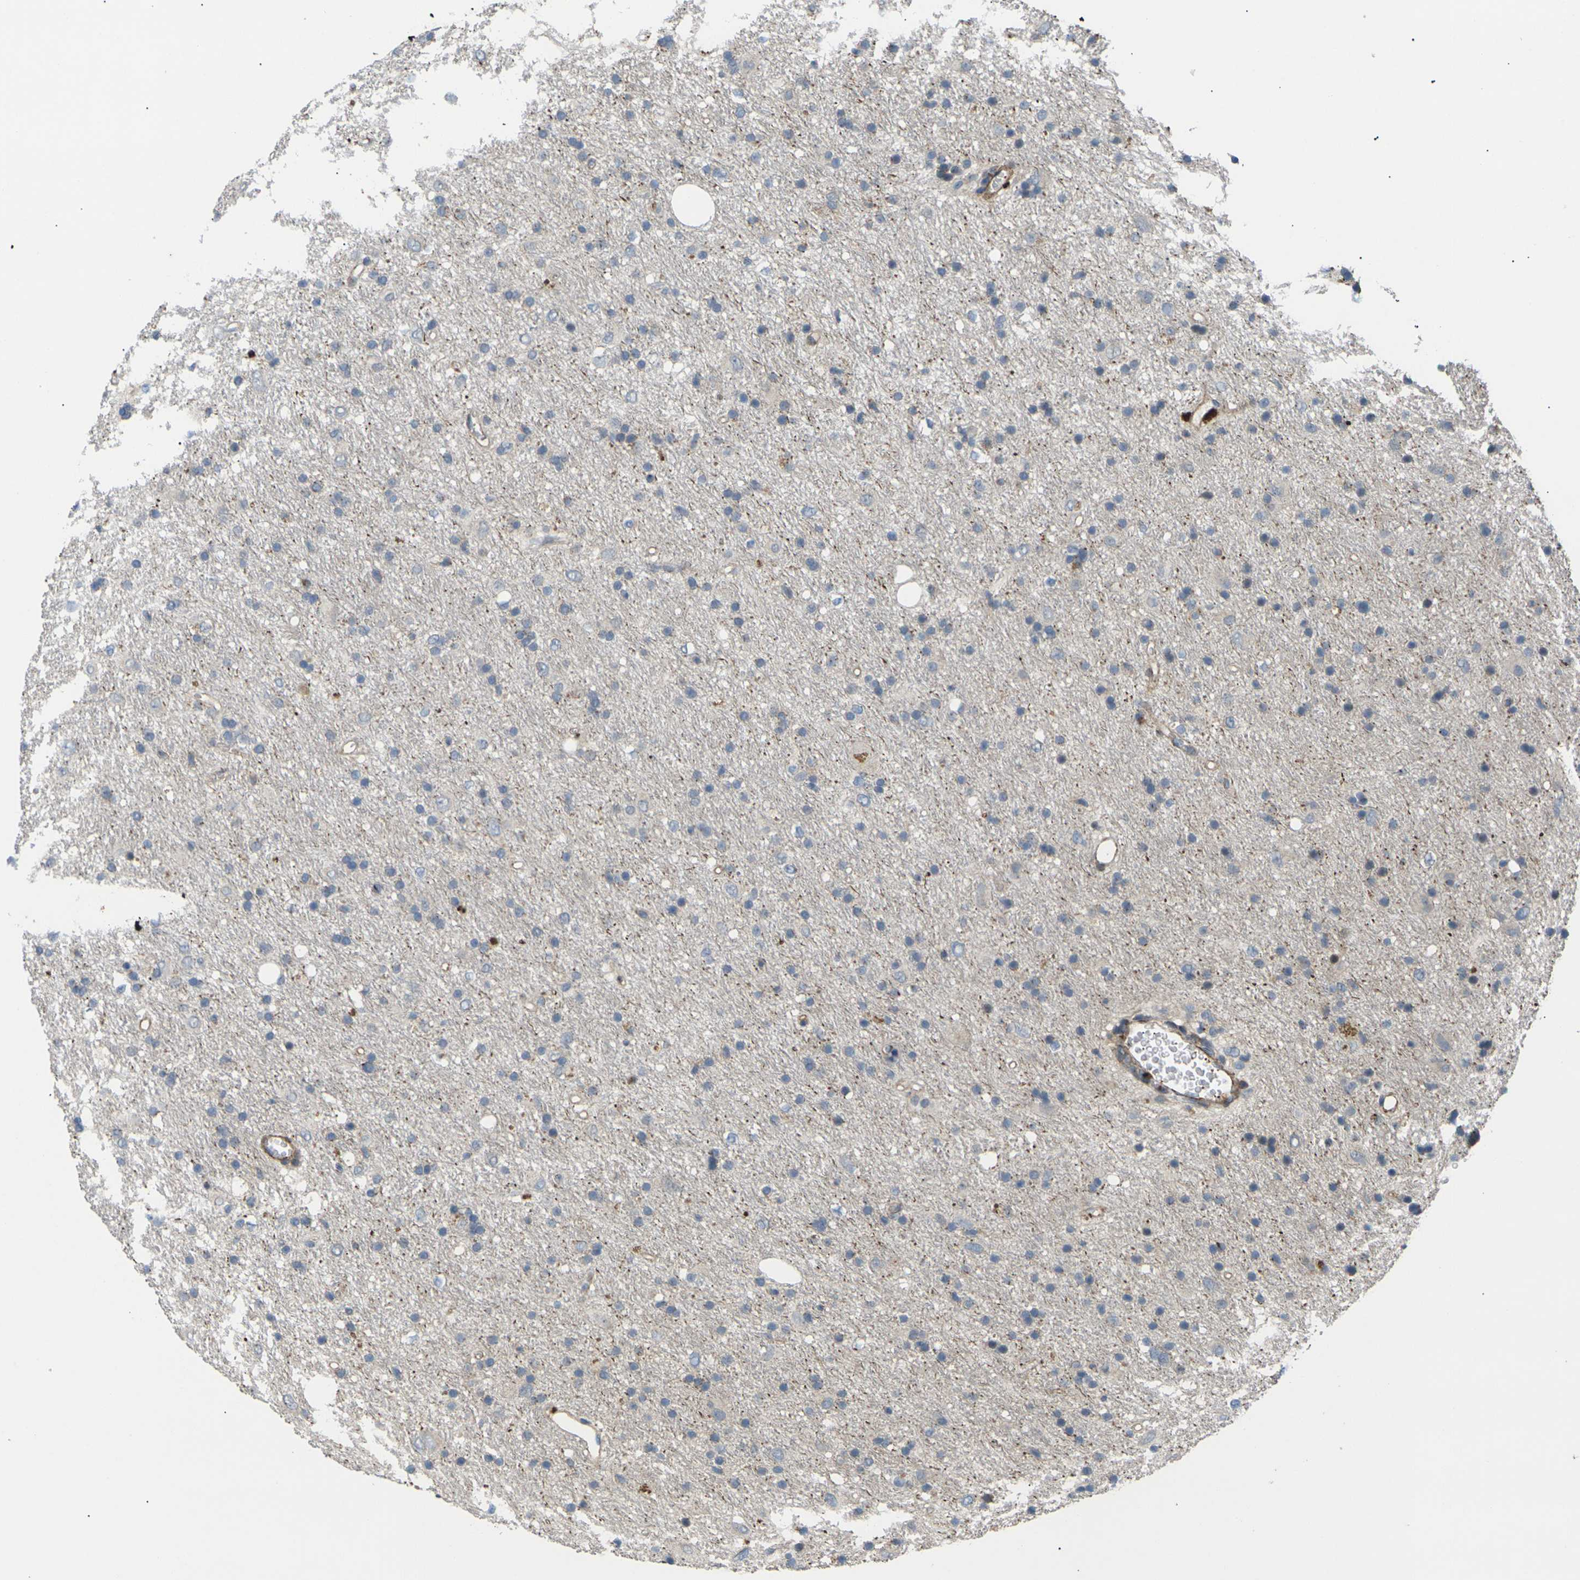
{"staining": {"intensity": "weak", "quantity": "<25%", "location": "cytoplasmic/membranous"}, "tissue": "glioma", "cell_type": "Tumor cells", "image_type": "cancer", "snomed": [{"axis": "morphology", "description": "Glioma, malignant, Low grade"}, {"axis": "topography", "description": "Brain"}], "caption": "Human malignant glioma (low-grade) stained for a protein using immunohistochemistry shows no positivity in tumor cells.", "gene": "RPS6KA3", "patient": {"sex": "male", "age": 77}}